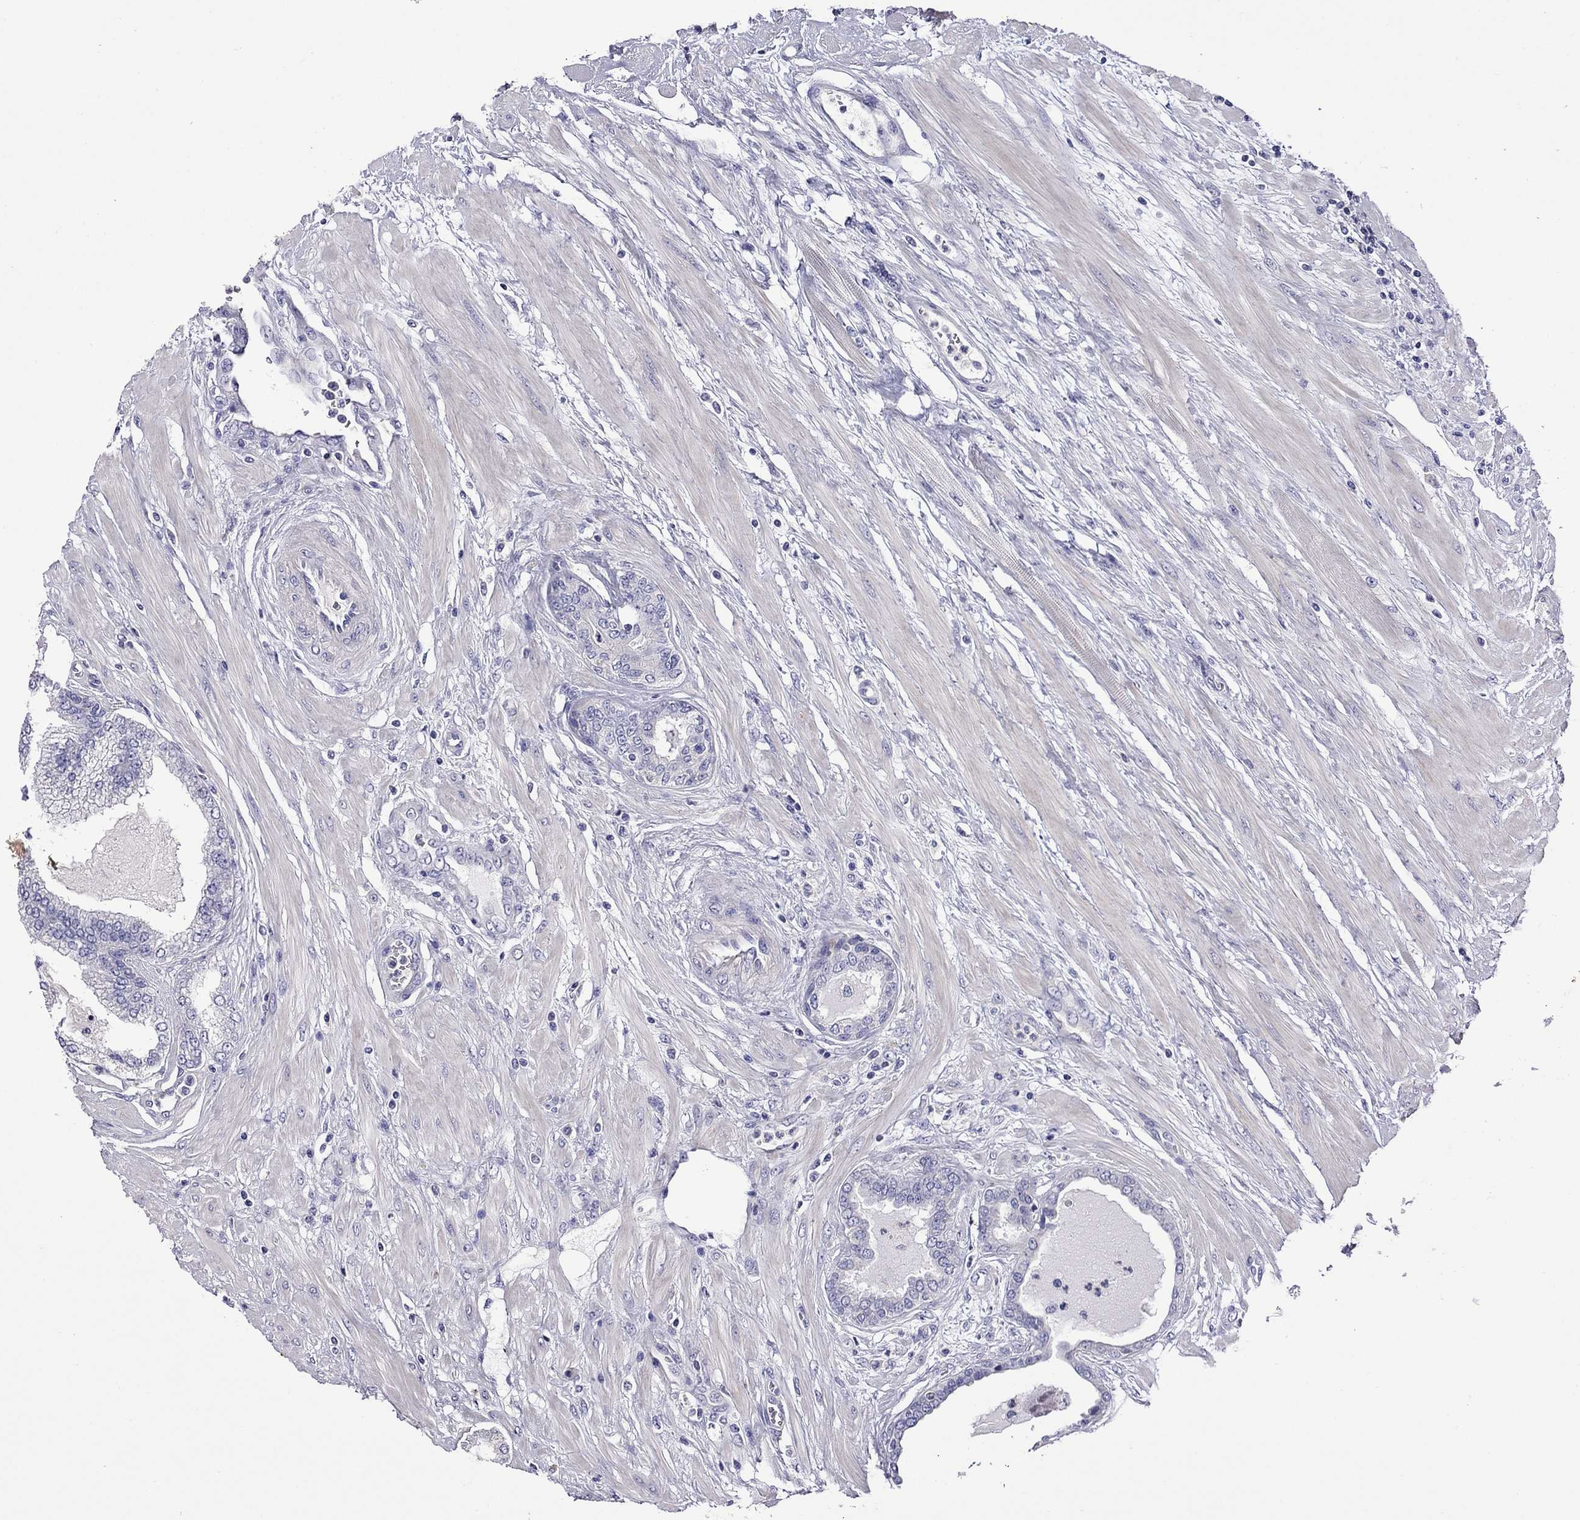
{"staining": {"intensity": "negative", "quantity": "none", "location": "none"}, "tissue": "prostate cancer", "cell_type": "Tumor cells", "image_type": "cancer", "snomed": [{"axis": "morphology", "description": "Adenocarcinoma, Low grade"}, {"axis": "topography", "description": "Prostate"}], "caption": "Immunohistochemistry (IHC) image of neoplastic tissue: adenocarcinoma (low-grade) (prostate) stained with DAB (3,3'-diaminobenzidine) shows no significant protein staining in tumor cells.", "gene": "STAR", "patient": {"sex": "male", "age": 55}}